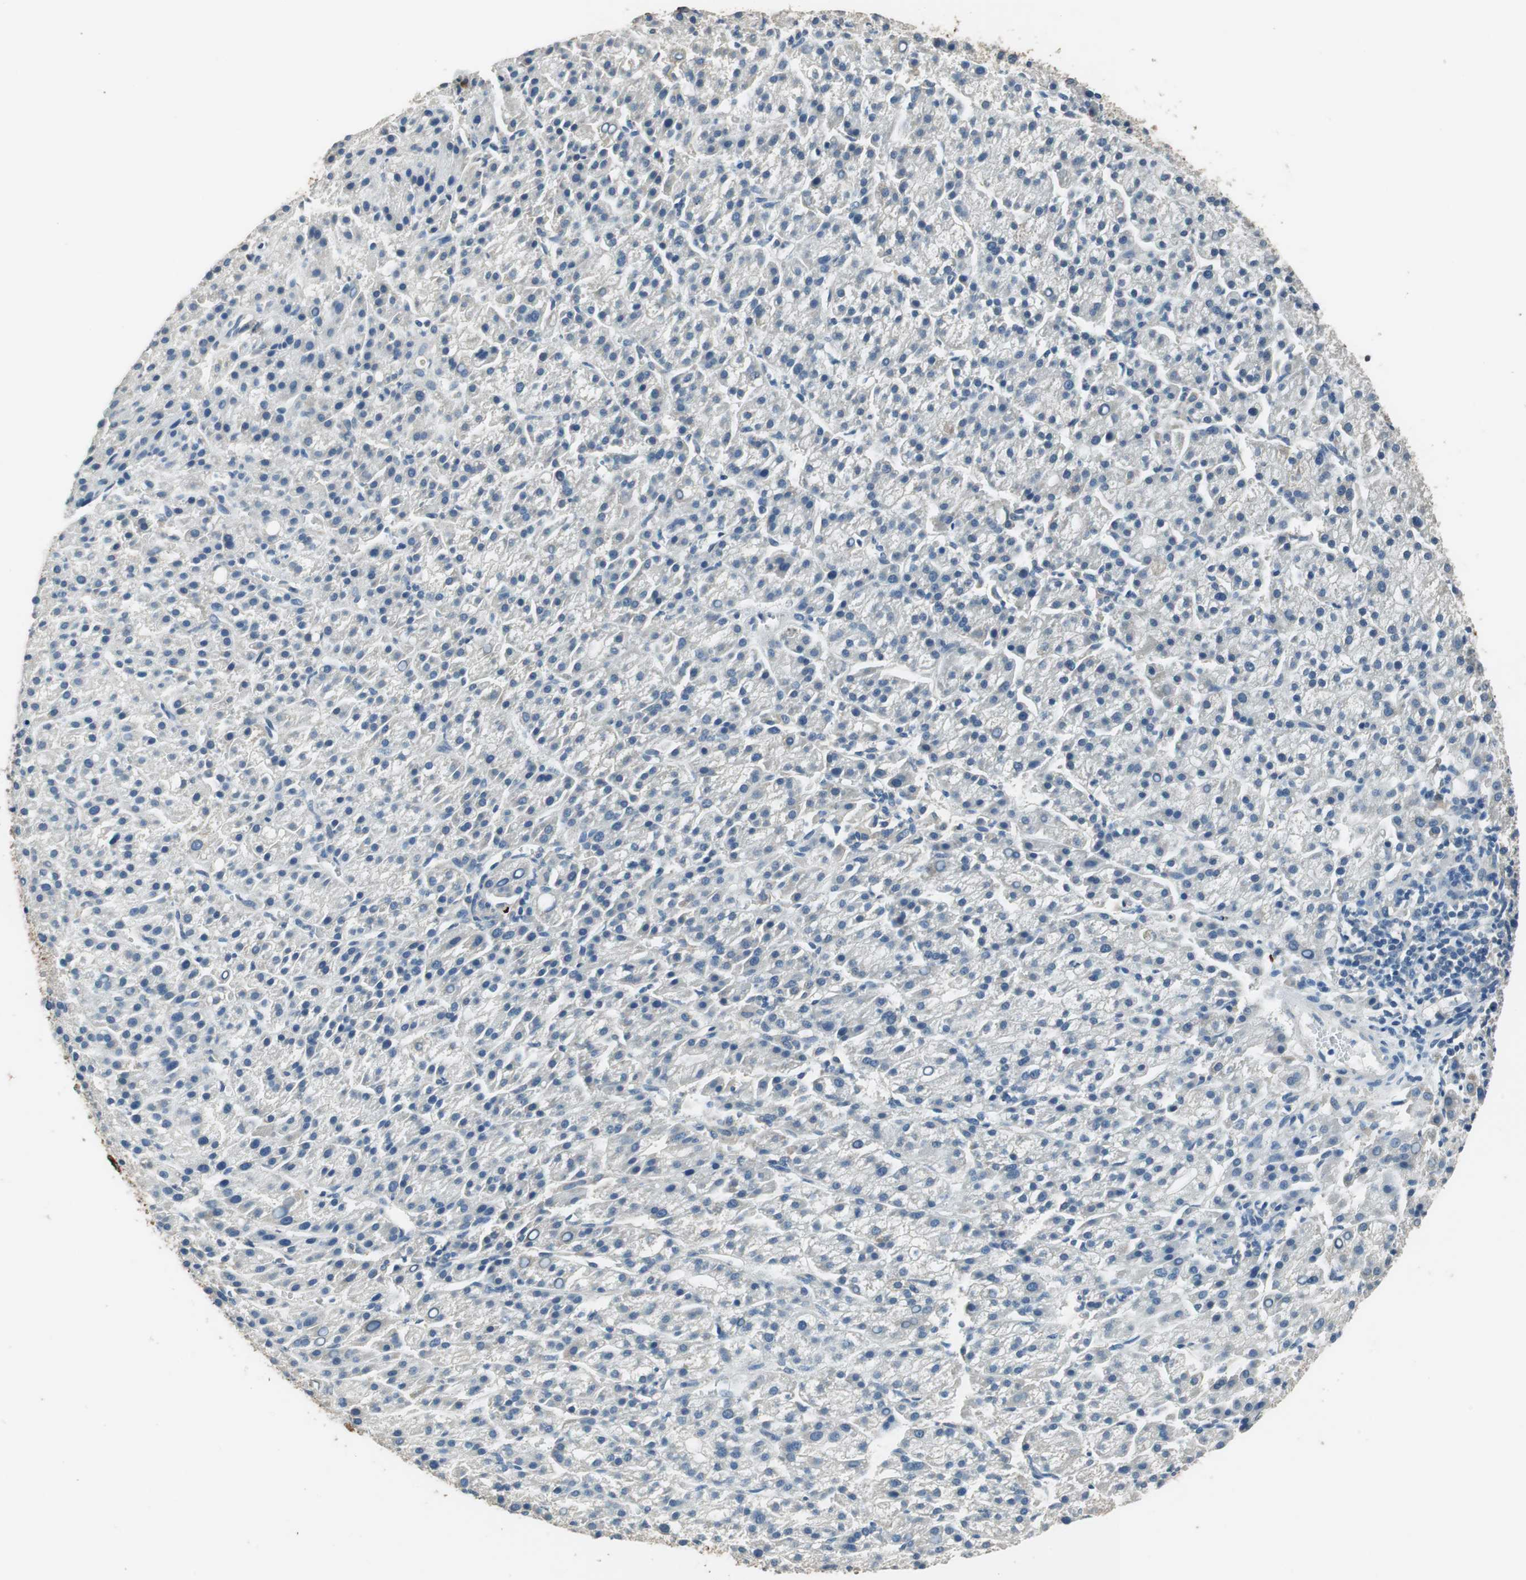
{"staining": {"intensity": "strong", "quantity": "25%-75%", "location": "cytoplasmic/membranous"}, "tissue": "liver cancer", "cell_type": "Tumor cells", "image_type": "cancer", "snomed": [{"axis": "morphology", "description": "Carcinoma, Hepatocellular, NOS"}, {"axis": "topography", "description": "Liver"}], "caption": "The micrograph demonstrates a brown stain indicating the presence of a protein in the cytoplasmic/membranous of tumor cells in liver hepatocellular carcinoma.", "gene": "ALDH4A1", "patient": {"sex": "female", "age": 58}}